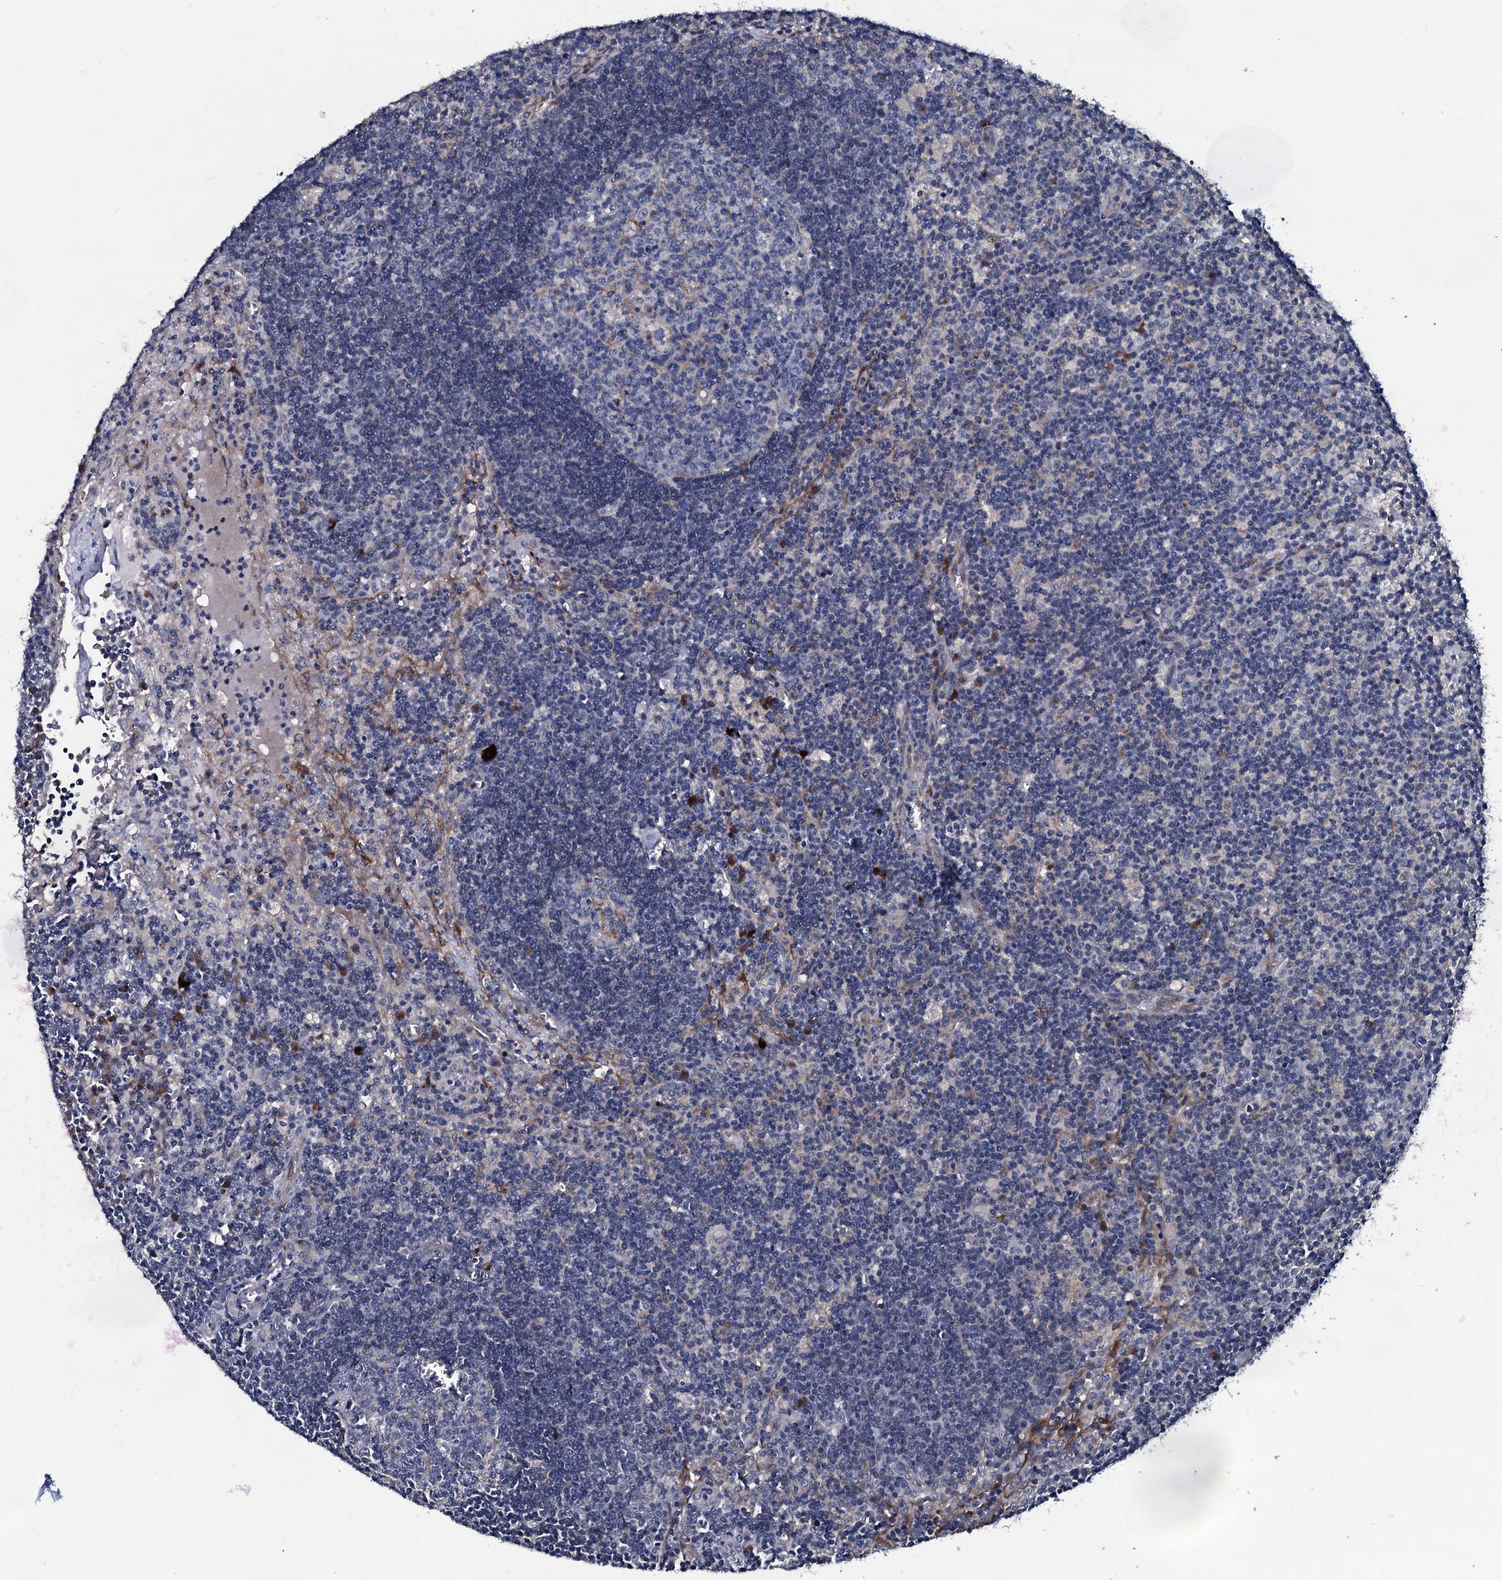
{"staining": {"intensity": "negative", "quantity": "none", "location": "none"}, "tissue": "lymph node", "cell_type": "Germinal center cells", "image_type": "normal", "snomed": [{"axis": "morphology", "description": "Normal tissue, NOS"}, {"axis": "topography", "description": "Lymph node"}], "caption": "The immunohistochemistry (IHC) histopathology image has no significant positivity in germinal center cells of lymph node.", "gene": "IL12B", "patient": {"sex": "male", "age": 58}}